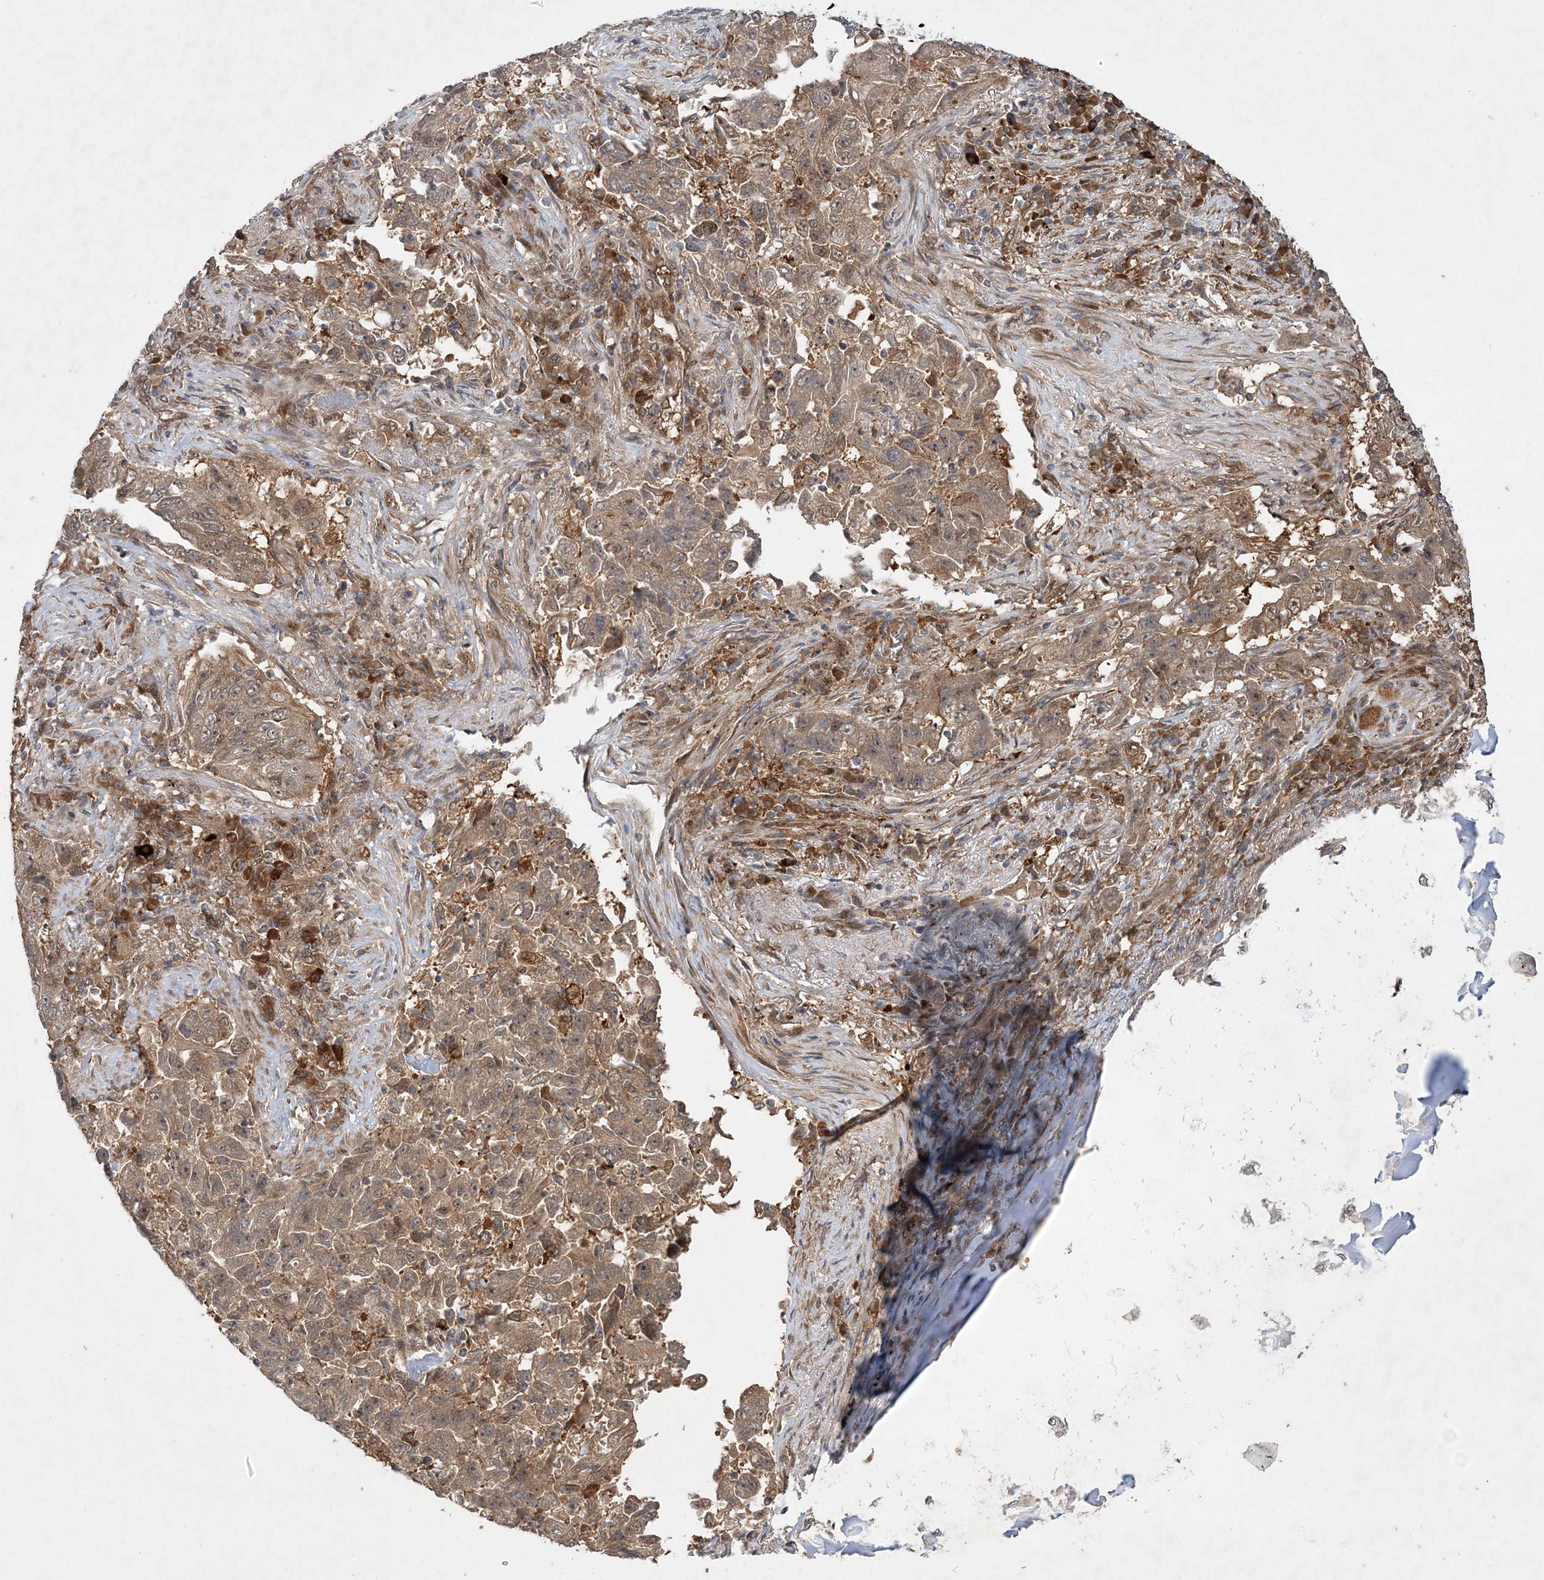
{"staining": {"intensity": "weak", "quantity": ">75%", "location": "cytoplasmic/membranous"}, "tissue": "lung cancer", "cell_type": "Tumor cells", "image_type": "cancer", "snomed": [{"axis": "morphology", "description": "Adenocarcinoma, NOS"}, {"axis": "topography", "description": "Lung"}], "caption": "Human lung cancer stained for a protein (brown) demonstrates weak cytoplasmic/membranous positive positivity in about >75% of tumor cells.", "gene": "UBTD2", "patient": {"sex": "female", "age": 51}}